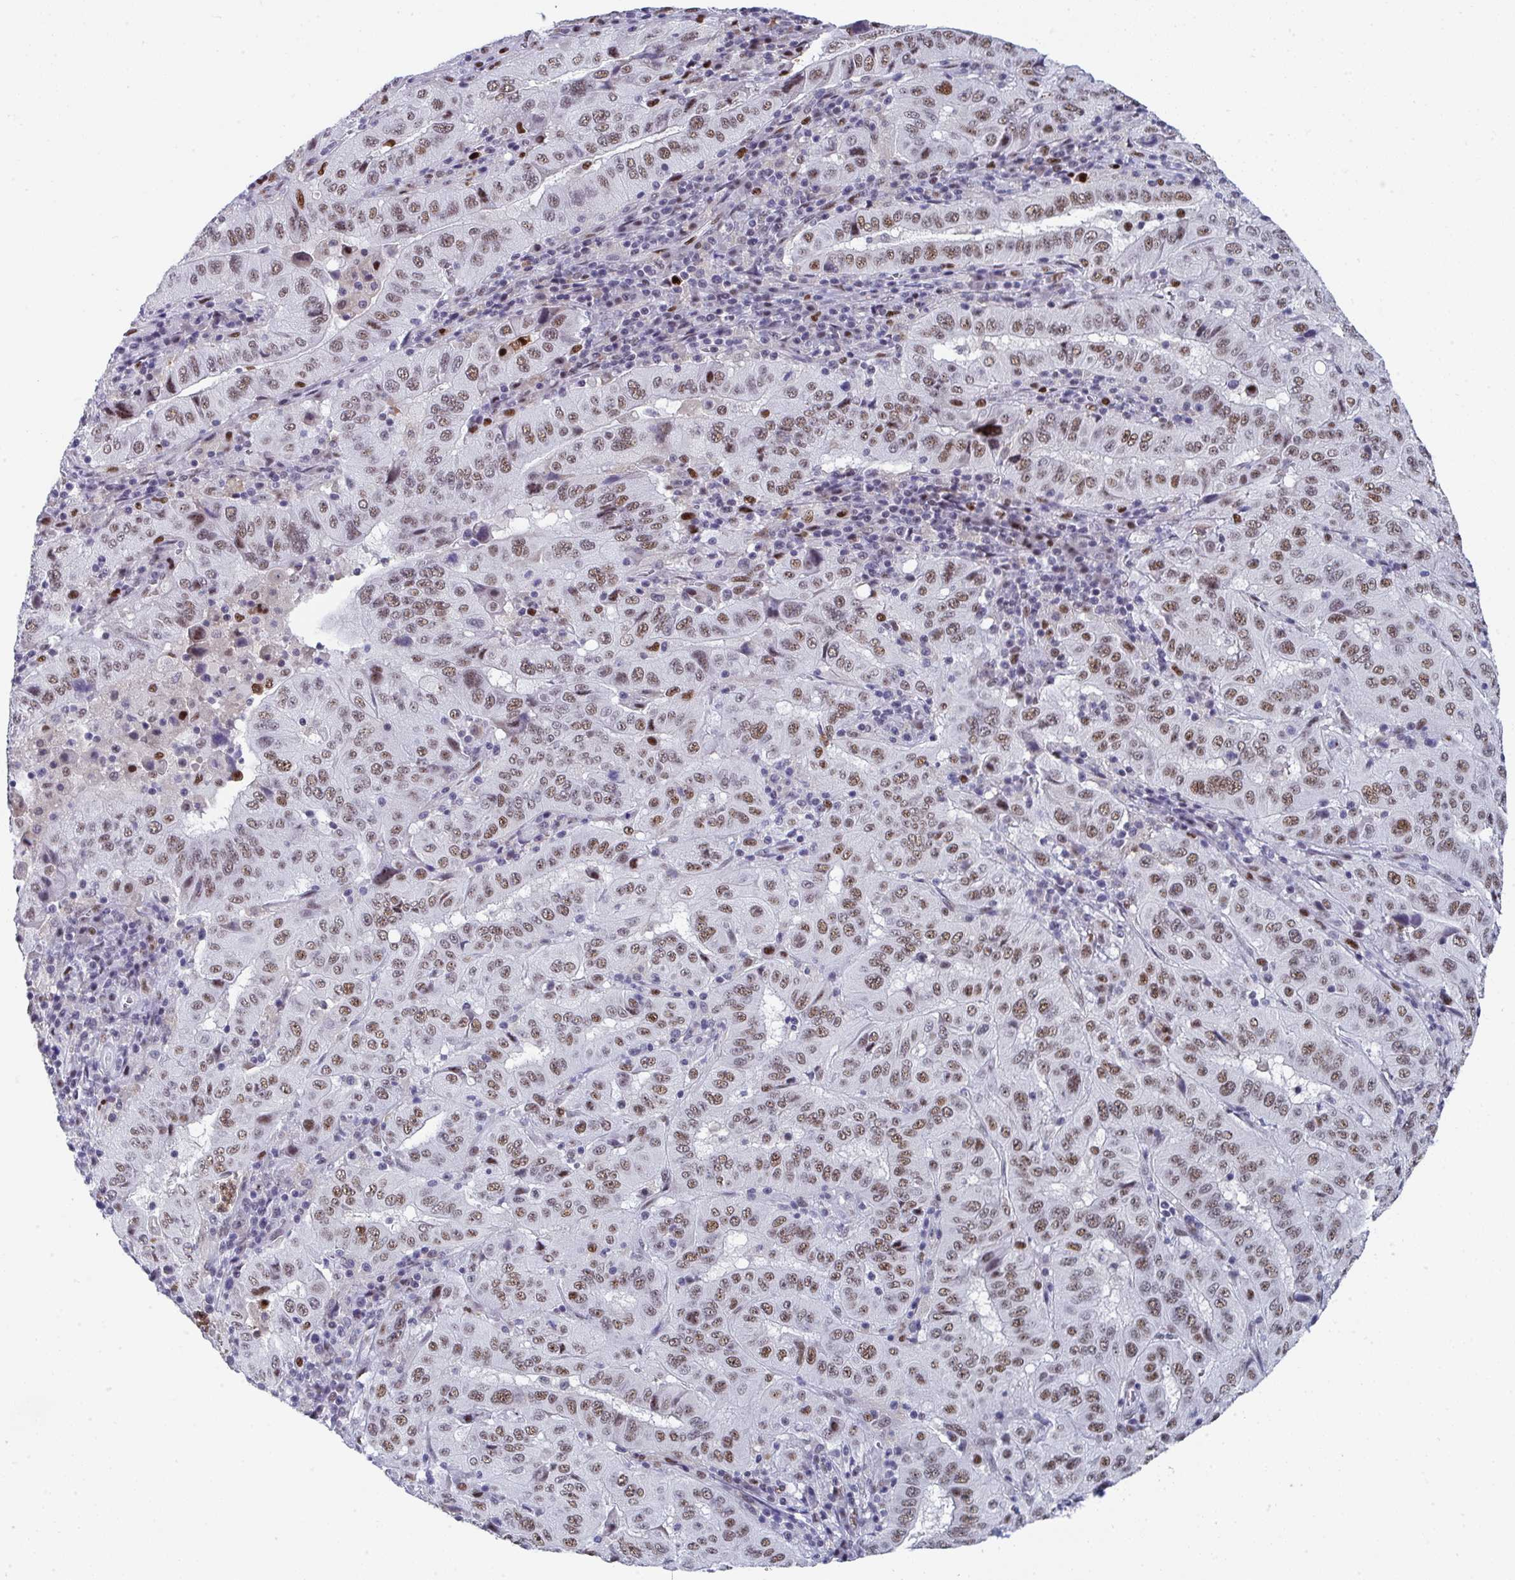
{"staining": {"intensity": "moderate", "quantity": ">75%", "location": "nuclear"}, "tissue": "pancreatic cancer", "cell_type": "Tumor cells", "image_type": "cancer", "snomed": [{"axis": "morphology", "description": "Adenocarcinoma, NOS"}, {"axis": "topography", "description": "Pancreas"}], "caption": "Pancreatic adenocarcinoma stained with DAB immunohistochemistry reveals medium levels of moderate nuclear positivity in about >75% of tumor cells.", "gene": "JDP2", "patient": {"sex": "male", "age": 63}}